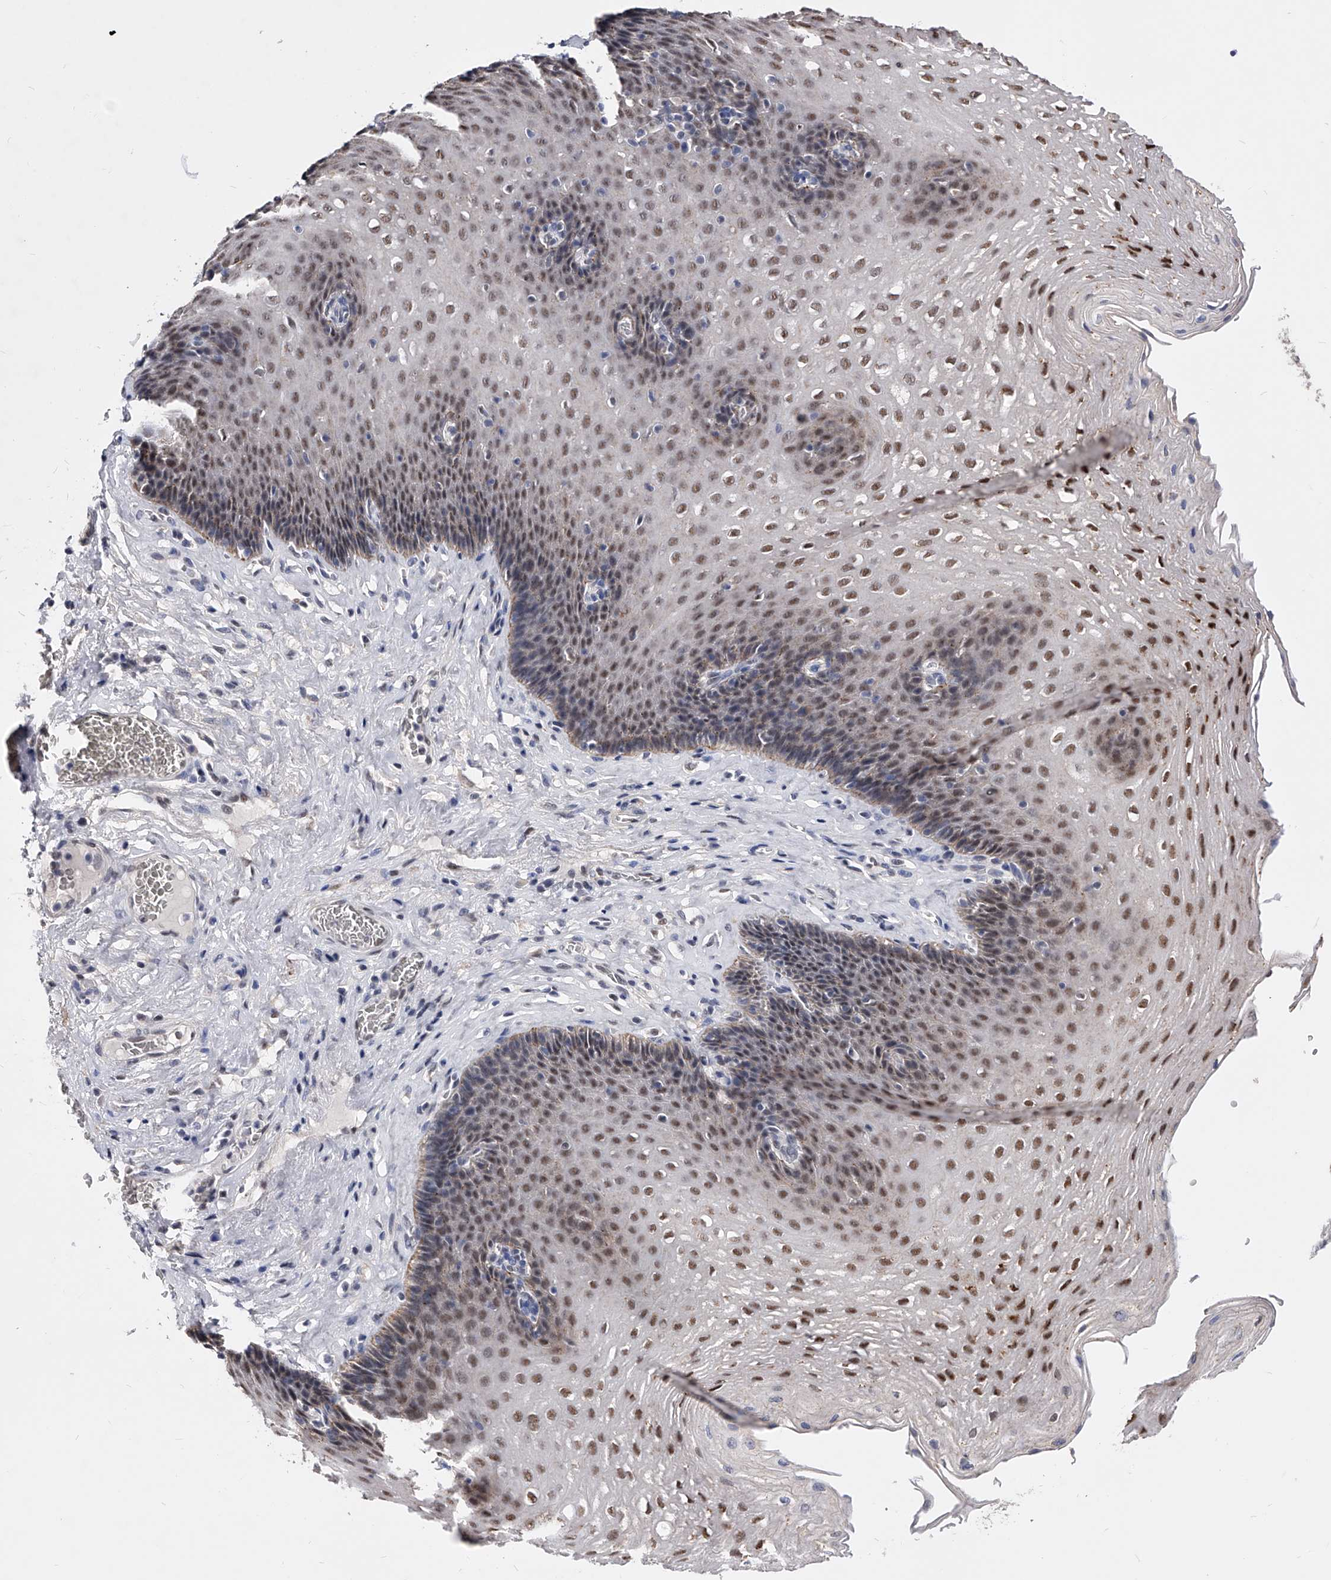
{"staining": {"intensity": "moderate", "quantity": ">75%", "location": "nuclear"}, "tissue": "esophagus", "cell_type": "Squamous epithelial cells", "image_type": "normal", "snomed": [{"axis": "morphology", "description": "Normal tissue, NOS"}, {"axis": "topography", "description": "Esophagus"}], "caption": "This is an image of immunohistochemistry staining of unremarkable esophagus, which shows moderate positivity in the nuclear of squamous epithelial cells.", "gene": "ZNF529", "patient": {"sex": "female", "age": 66}}